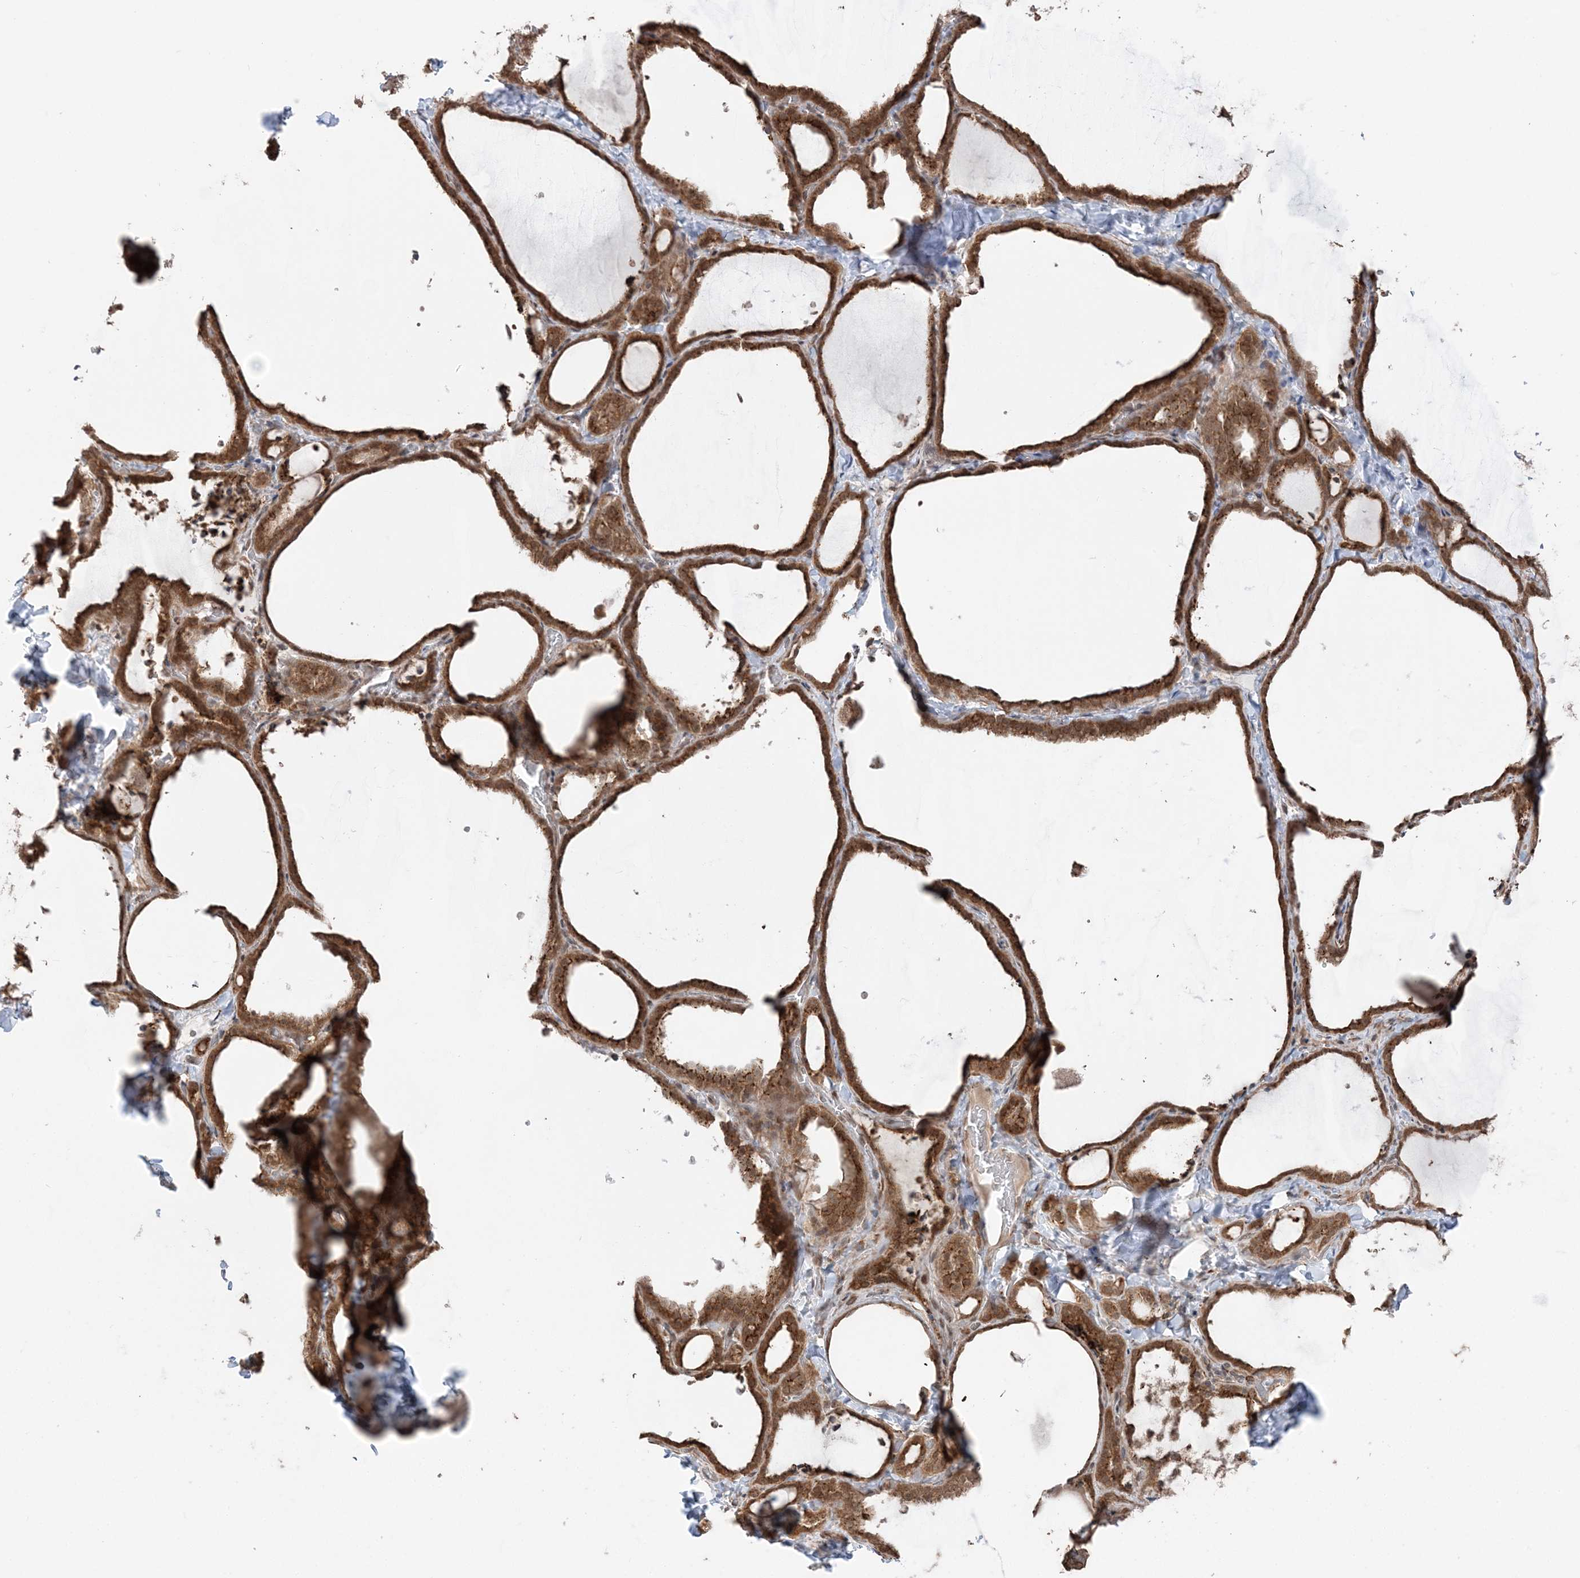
{"staining": {"intensity": "moderate", "quantity": ">75%", "location": "cytoplasmic/membranous,nuclear"}, "tissue": "thyroid gland", "cell_type": "Glandular cells", "image_type": "normal", "snomed": [{"axis": "morphology", "description": "Normal tissue, NOS"}, {"axis": "topography", "description": "Thyroid gland"}], "caption": "Glandular cells show medium levels of moderate cytoplasmic/membranous,nuclear positivity in about >75% of cells in unremarkable thyroid gland.", "gene": "TMED10", "patient": {"sex": "female", "age": 22}}